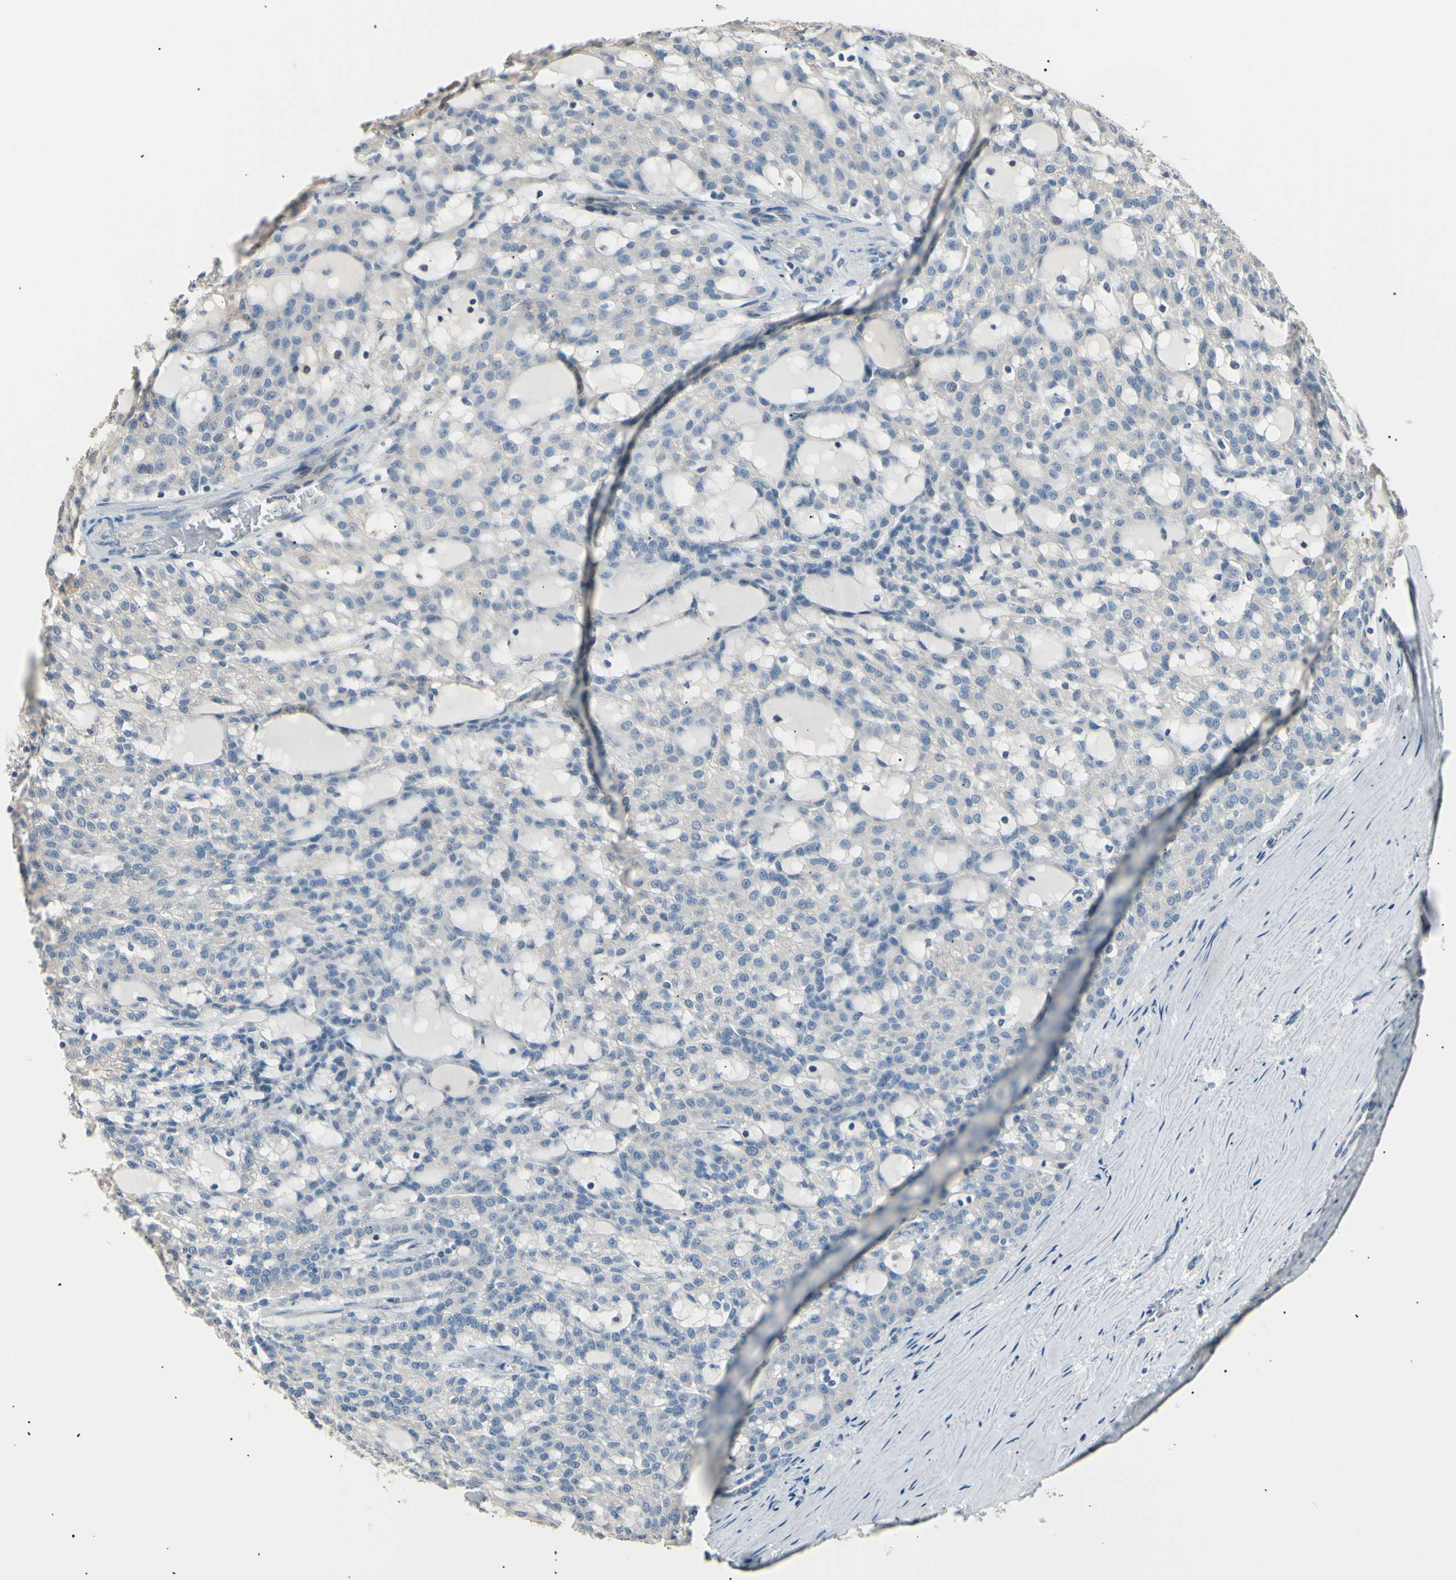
{"staining": {"intensity": "negative", "quantity": "none", "location": "none"}, "tissue": "renal cancer", "cell_type": "Tumor cells", "image_type": "cancer", "snomed": [{"axis": "morphology", "description": "Adenocarcinoma, NOS"}, {"axis": "topography", "description": "Kidney"}], "caption": "This is a photomicrograph of immunohistochemistry (IHC) staining of adenocarcinoma (renal), which shows no positivity in tumor cells. Brightfield microscopy of immunohistochemistry (IHC) stained with DAB (3,3'-diaminobenzidine) (brown) and hematoxylin (blue), captured at high magnification.", "gene": "LDLR", "patient": {"sex": "male", "age": 63}}